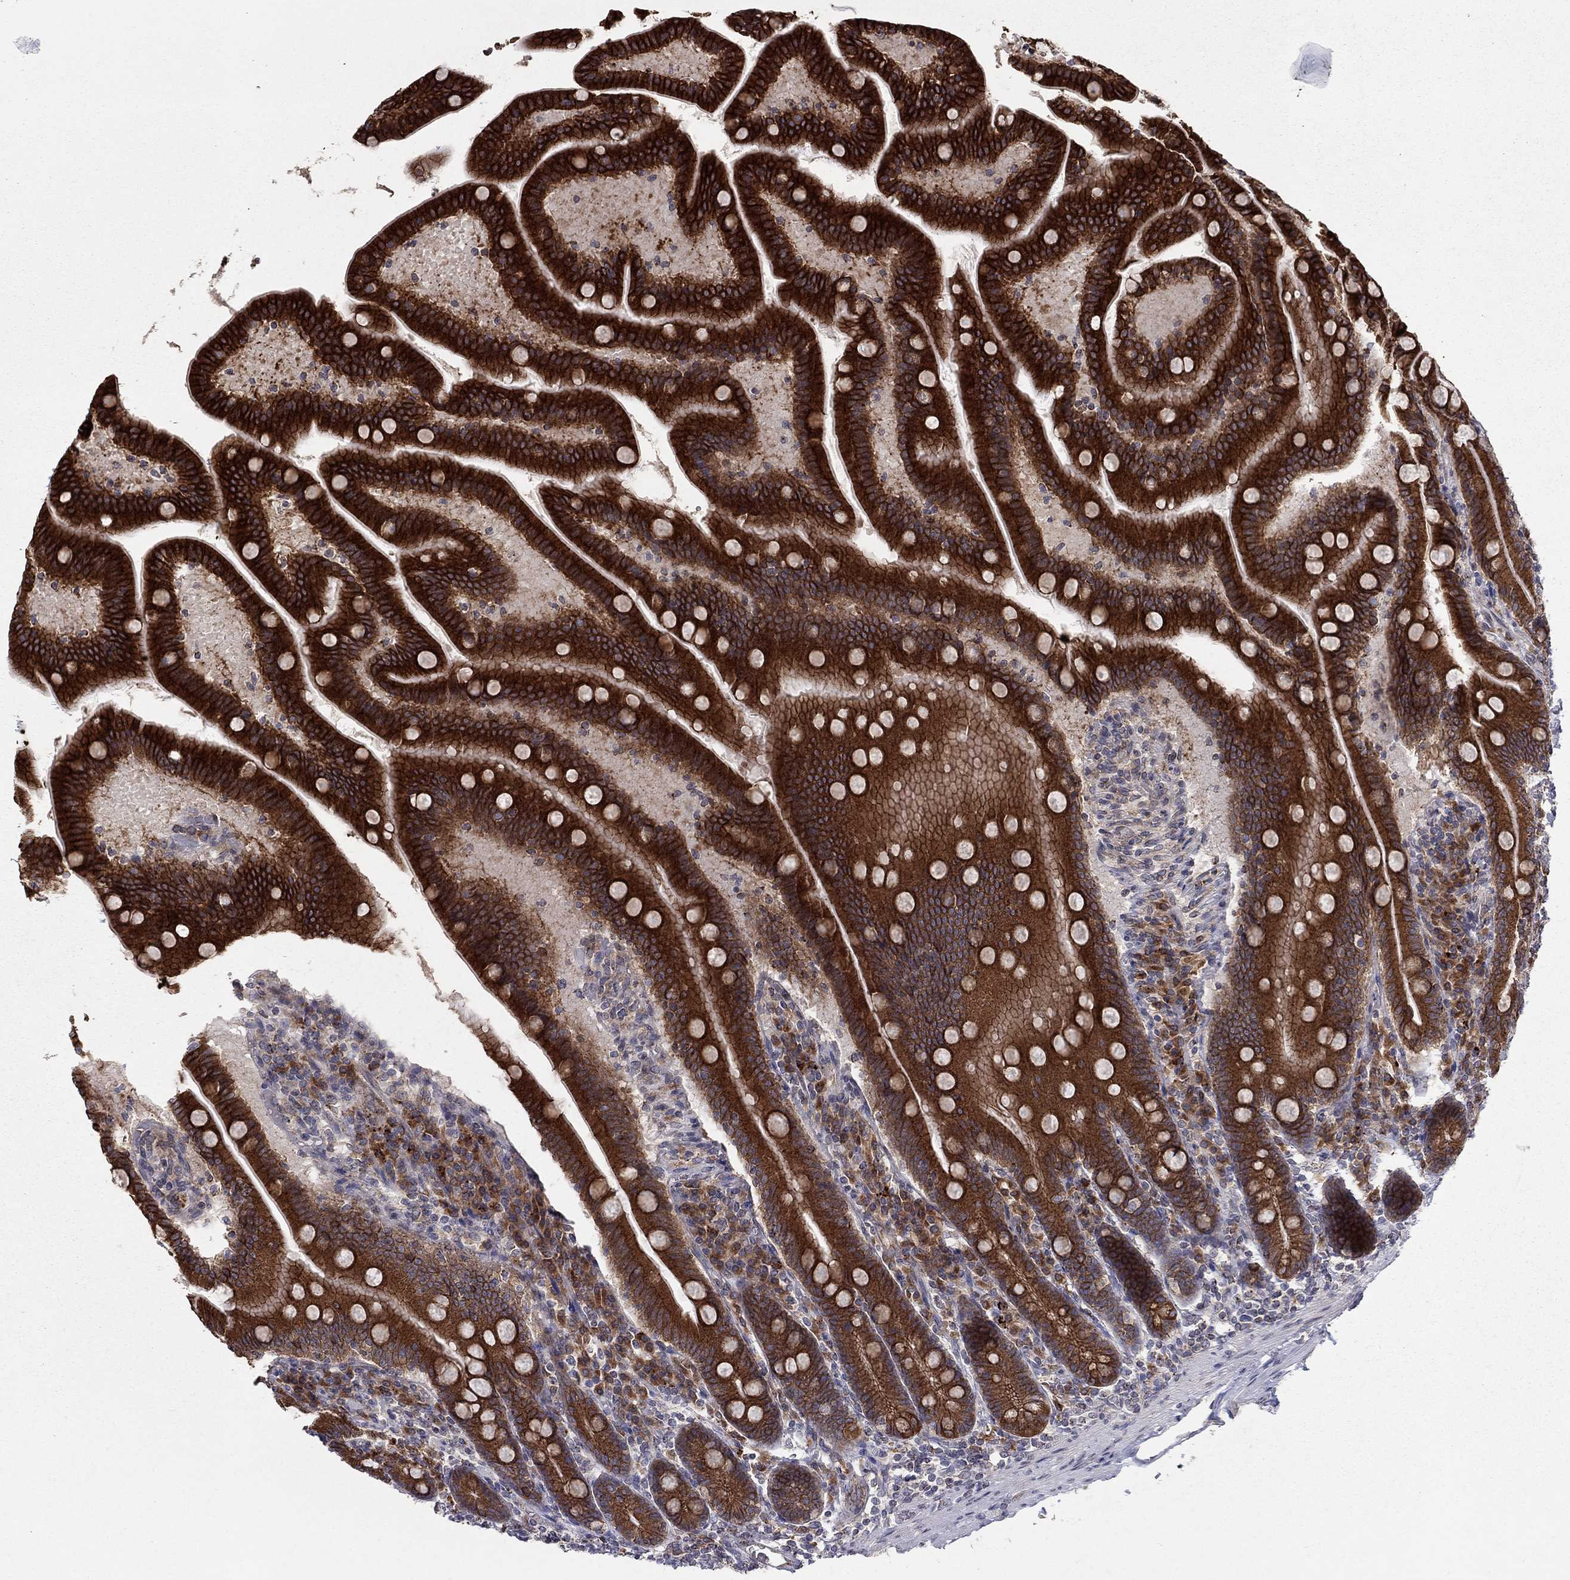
{"staining": {"intensity": "strong", "quantity": ">75%", "location": "cytoplasmic/membranous"}, "tissue": "small intestine", "cell_type": "Glandular cells", "image_type": "normal", "snomed": [{"axis": "morphology", "description": "Normal tissue, NOS"}, {"axis": "topography", "description": "Small intestine"}], "caption": "Immunohistochemical staining of normal small intestine exhibits strong cytoplasmic/membranous protein positivity in approximately >75% of glandular cells.", "gene": "YIF1A", "patient": {"sex": "male", "age": 66}}